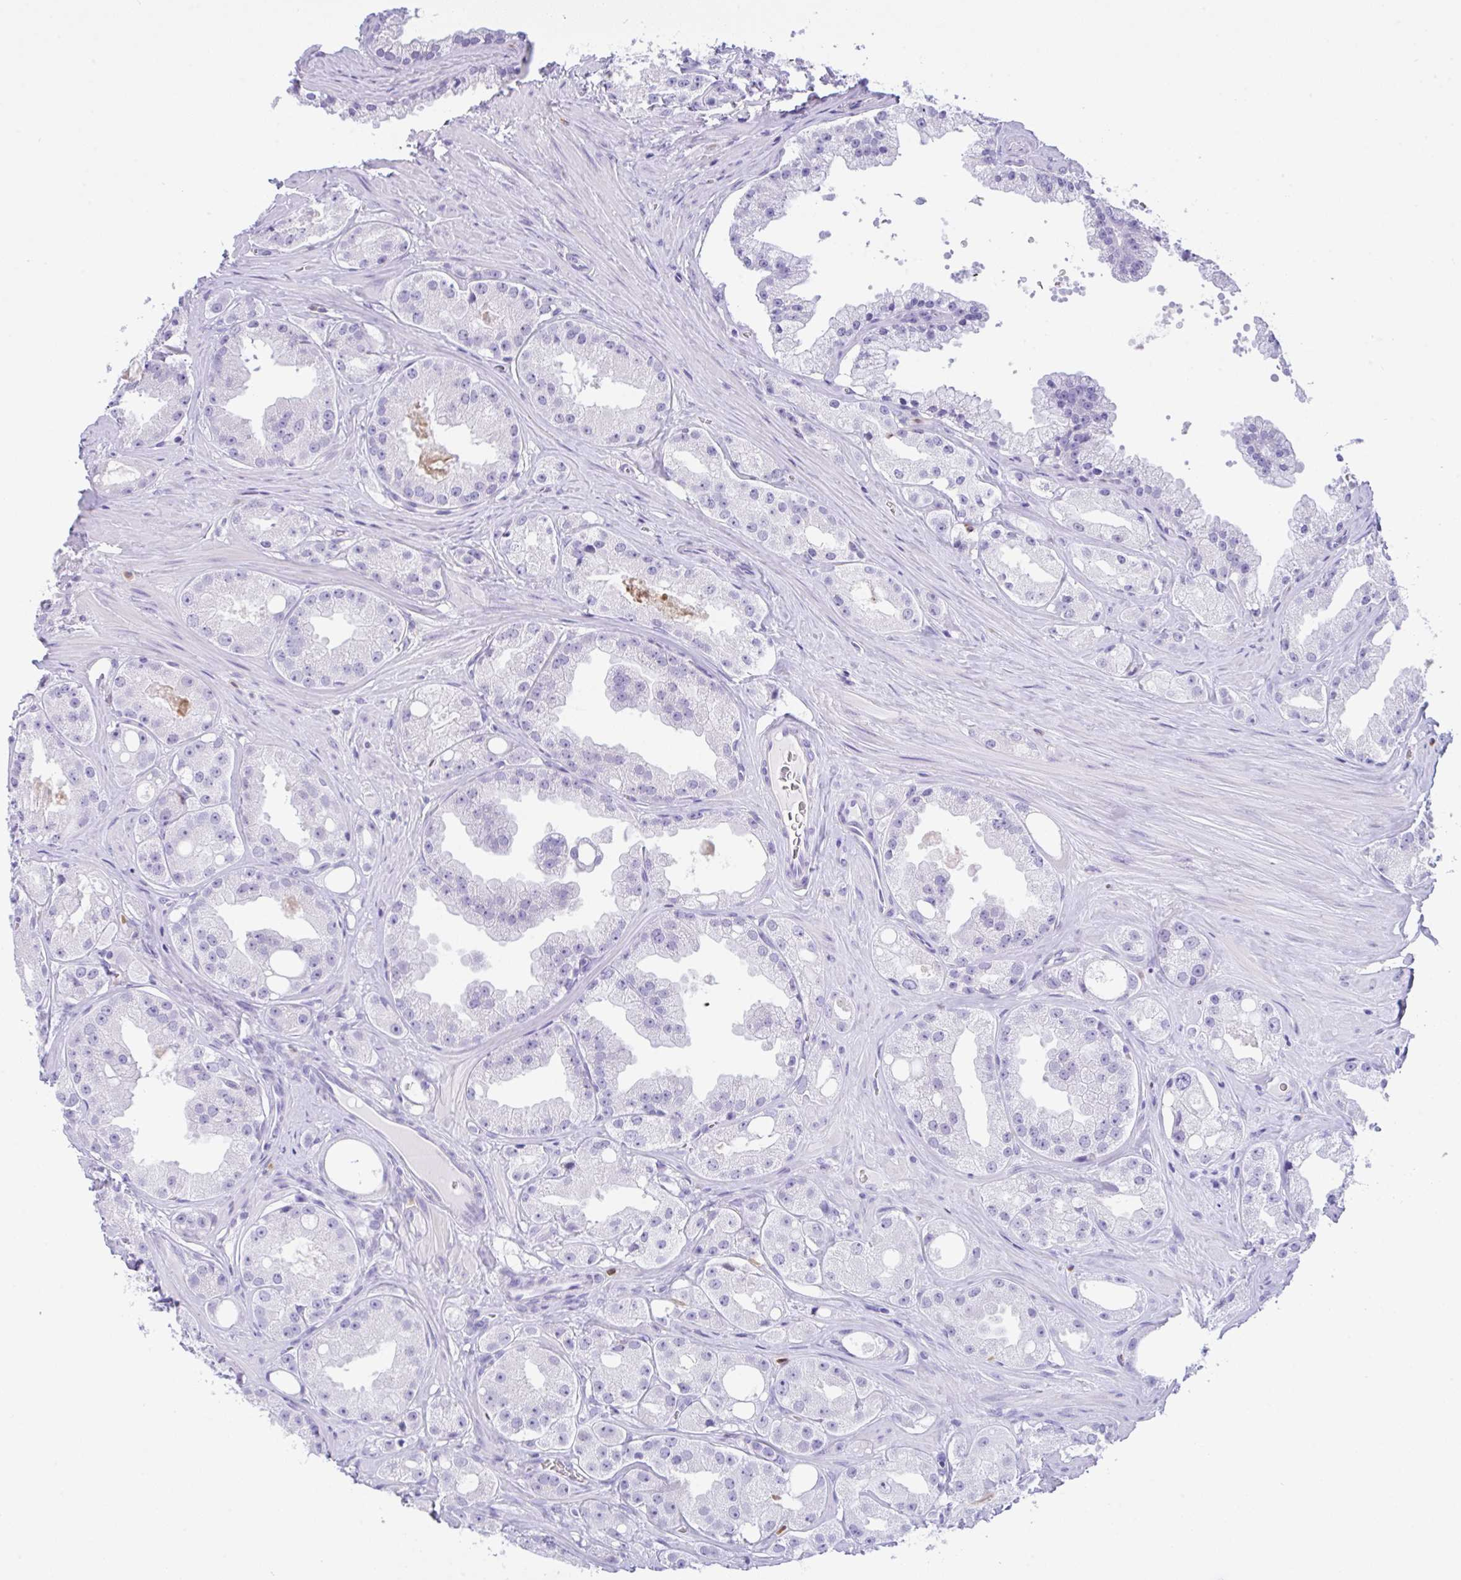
{"staining": {"intensity": "negative", "quantity": "none", "location": "none"}, "tissue": "prostate cancer", "cell_type": "Tumor cells", "image_type": "cancer", "snomed": [{"axis": "morphology", "description": "Adenocarcinoma, High grade"}, {"axis": "topography", "description": "Prostate"}], "caption": "Immunohistochemical staining of human prostate cancer (high-grade adenocarcinoma) shows no significant staining in tumor cells.", "gene": "NCF1", "patient": {"sex": "male", "age": 66}}